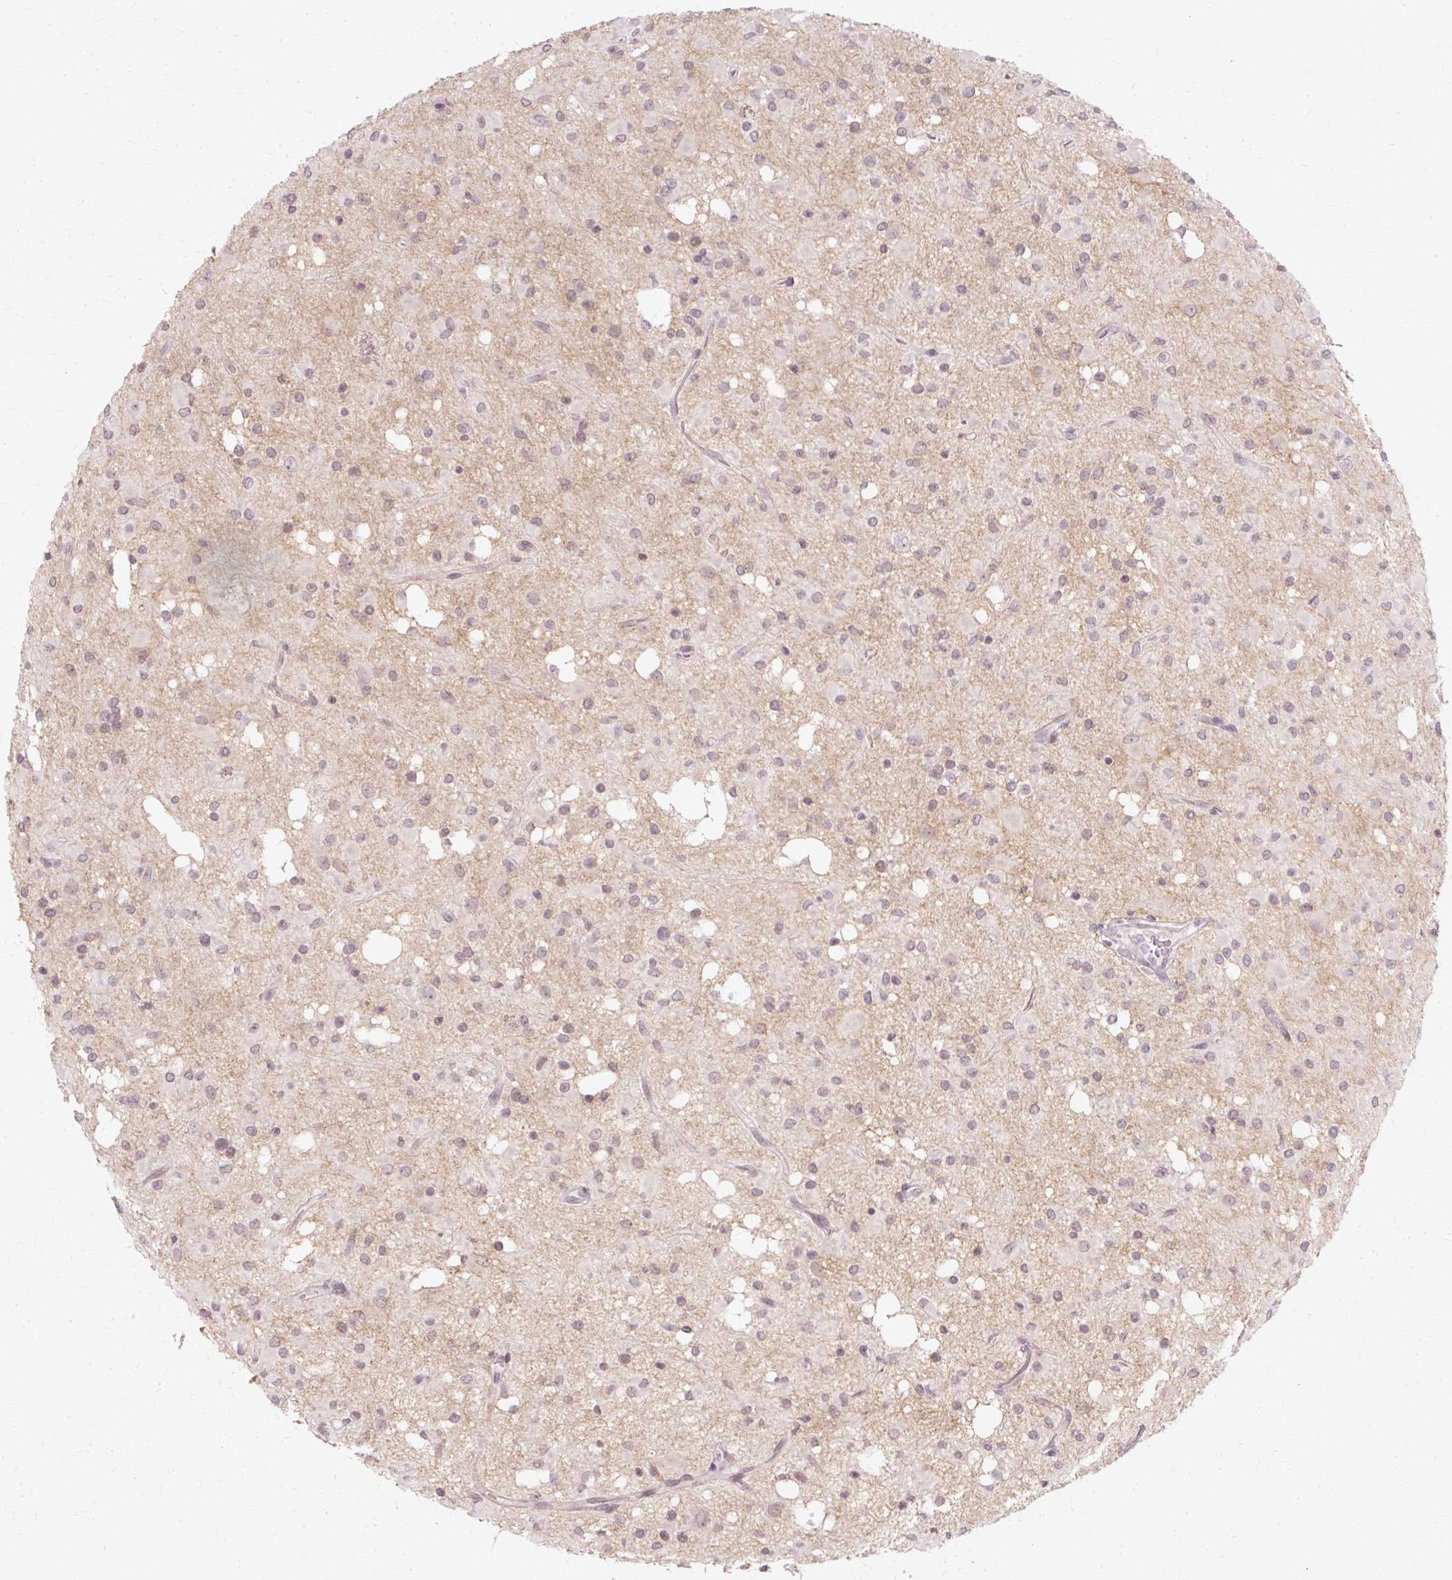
{"staining": {"intensity": "weak", "quantity": "25%-75%", "location": "nuclear"}, "tissue": "glioma", "cell_type": "Tumor cells", "image_type": "cancer", "snomed": [{"axis": "morphology", "description": "Glioma, malignant, Low grade"}, {"axis": "topography", "description": "Brain"}], "caption": "Immunohistochemical staining of human glioma exhibits low levels of weak nuclear protein staining in about 25%-75% of tumor cells.", "gene": "ZNF35", "patient": {"sex": "female", "age": 33}}